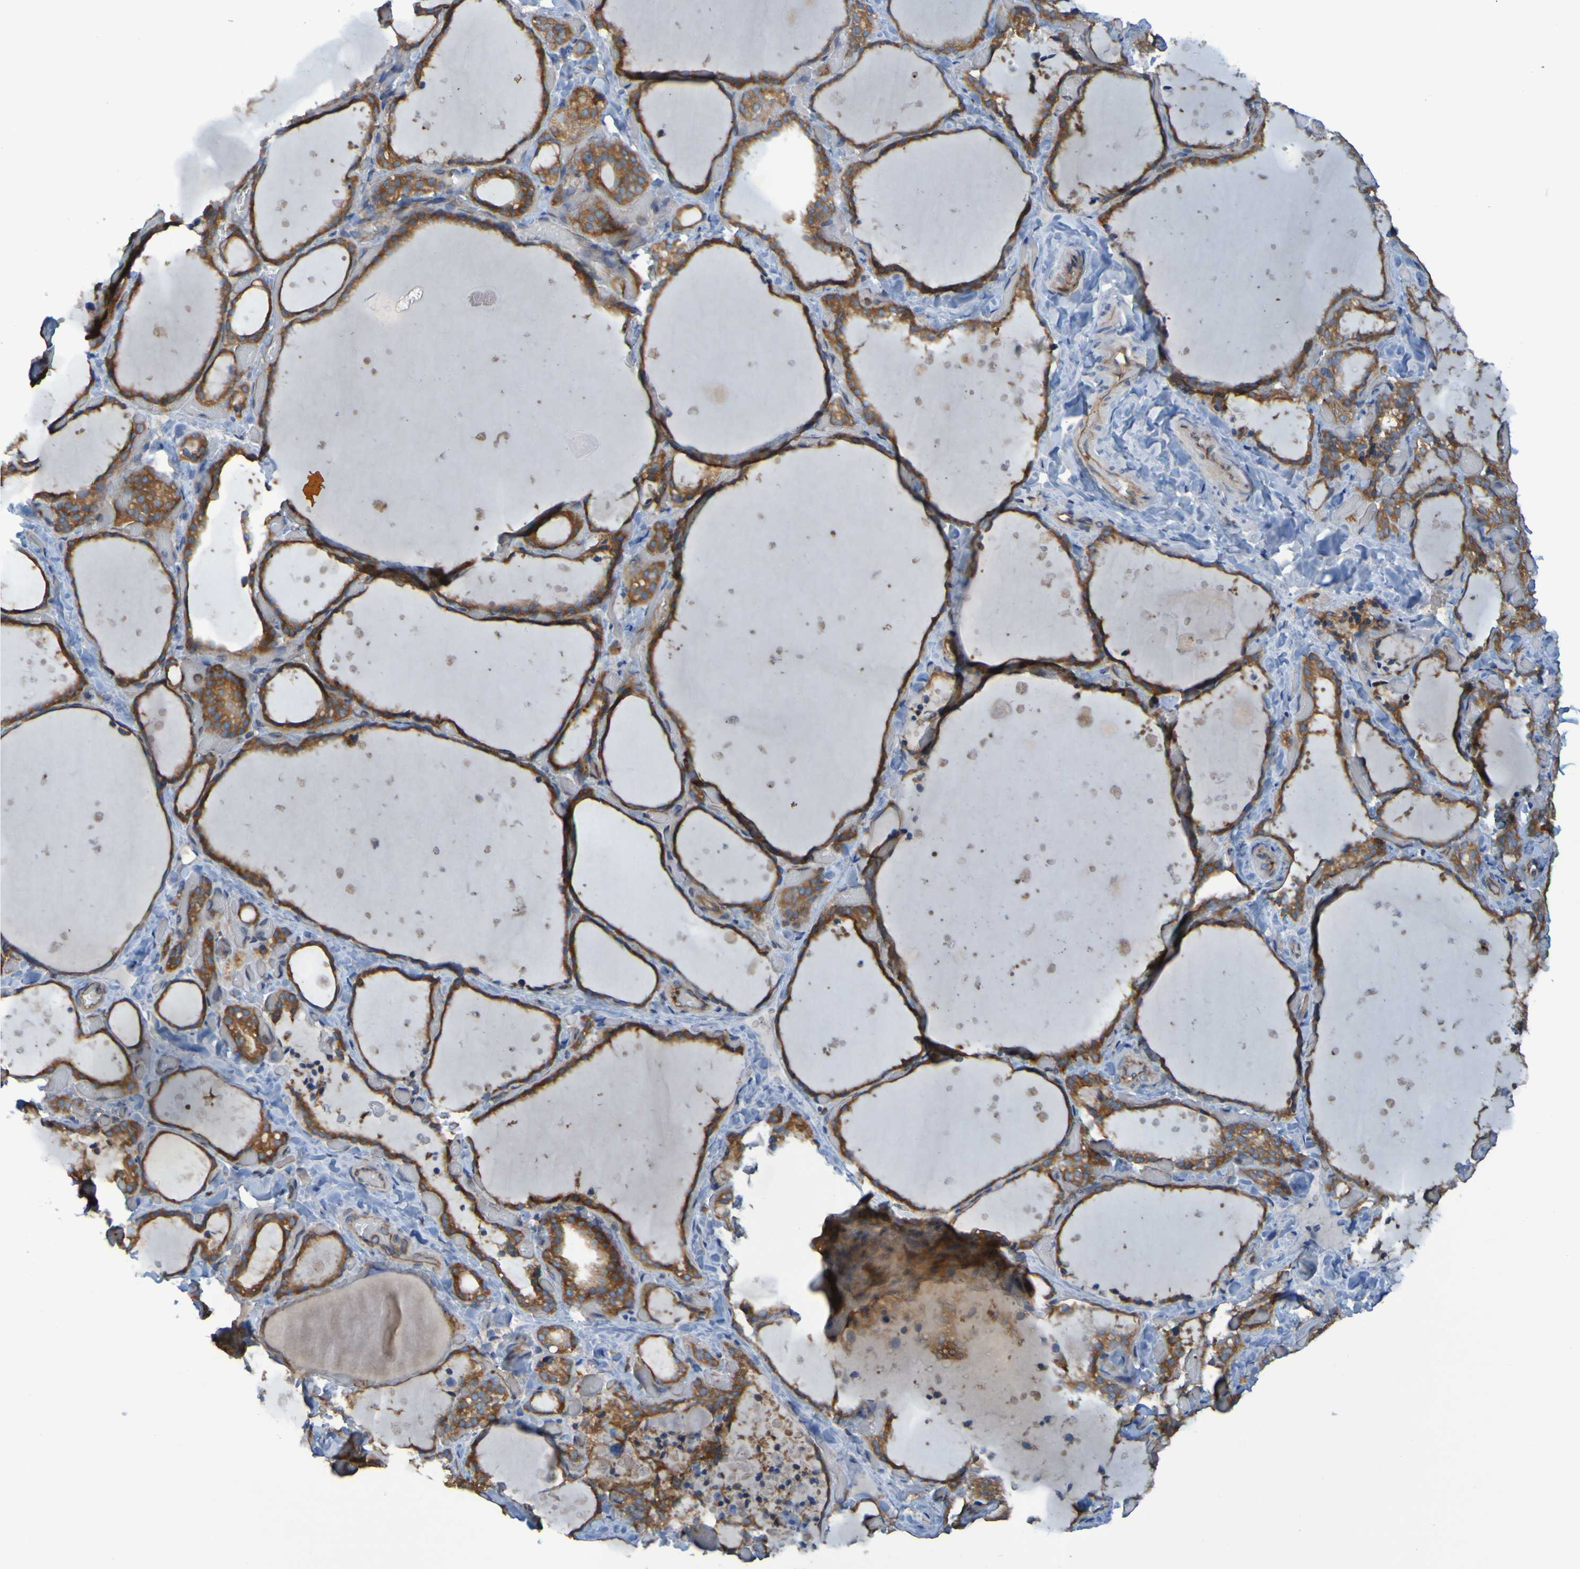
{"staining": {"intensity": "moderate", "quantity": ">75%", "location": "cytoplasmic/membranous"}, "tissue": "thyroid gland", "cell_type": "Glandular cells", "image_type": "normal", "snomed": [{"axis": "morphology", "description": "Normal tissue, NOS"}, {"axis": "topography", "description": "Thyroid gland"}], "caption": "Immunohistochemistry (IHC) (DAB (3,3'-diaminobenzidine)) staining of normal thyroid gland demonstrates moderate cytoplasmic/membranous protein staining in approximately >75% of glandular cells. Using DAB (3,3'-diaminobenzidine) (brown) and hematoxylin (blue) stains, captured at high magnification using brightfield microscopy.", "gene": "DNAJC4", "patient": {"sex": "female", "age": 44}}